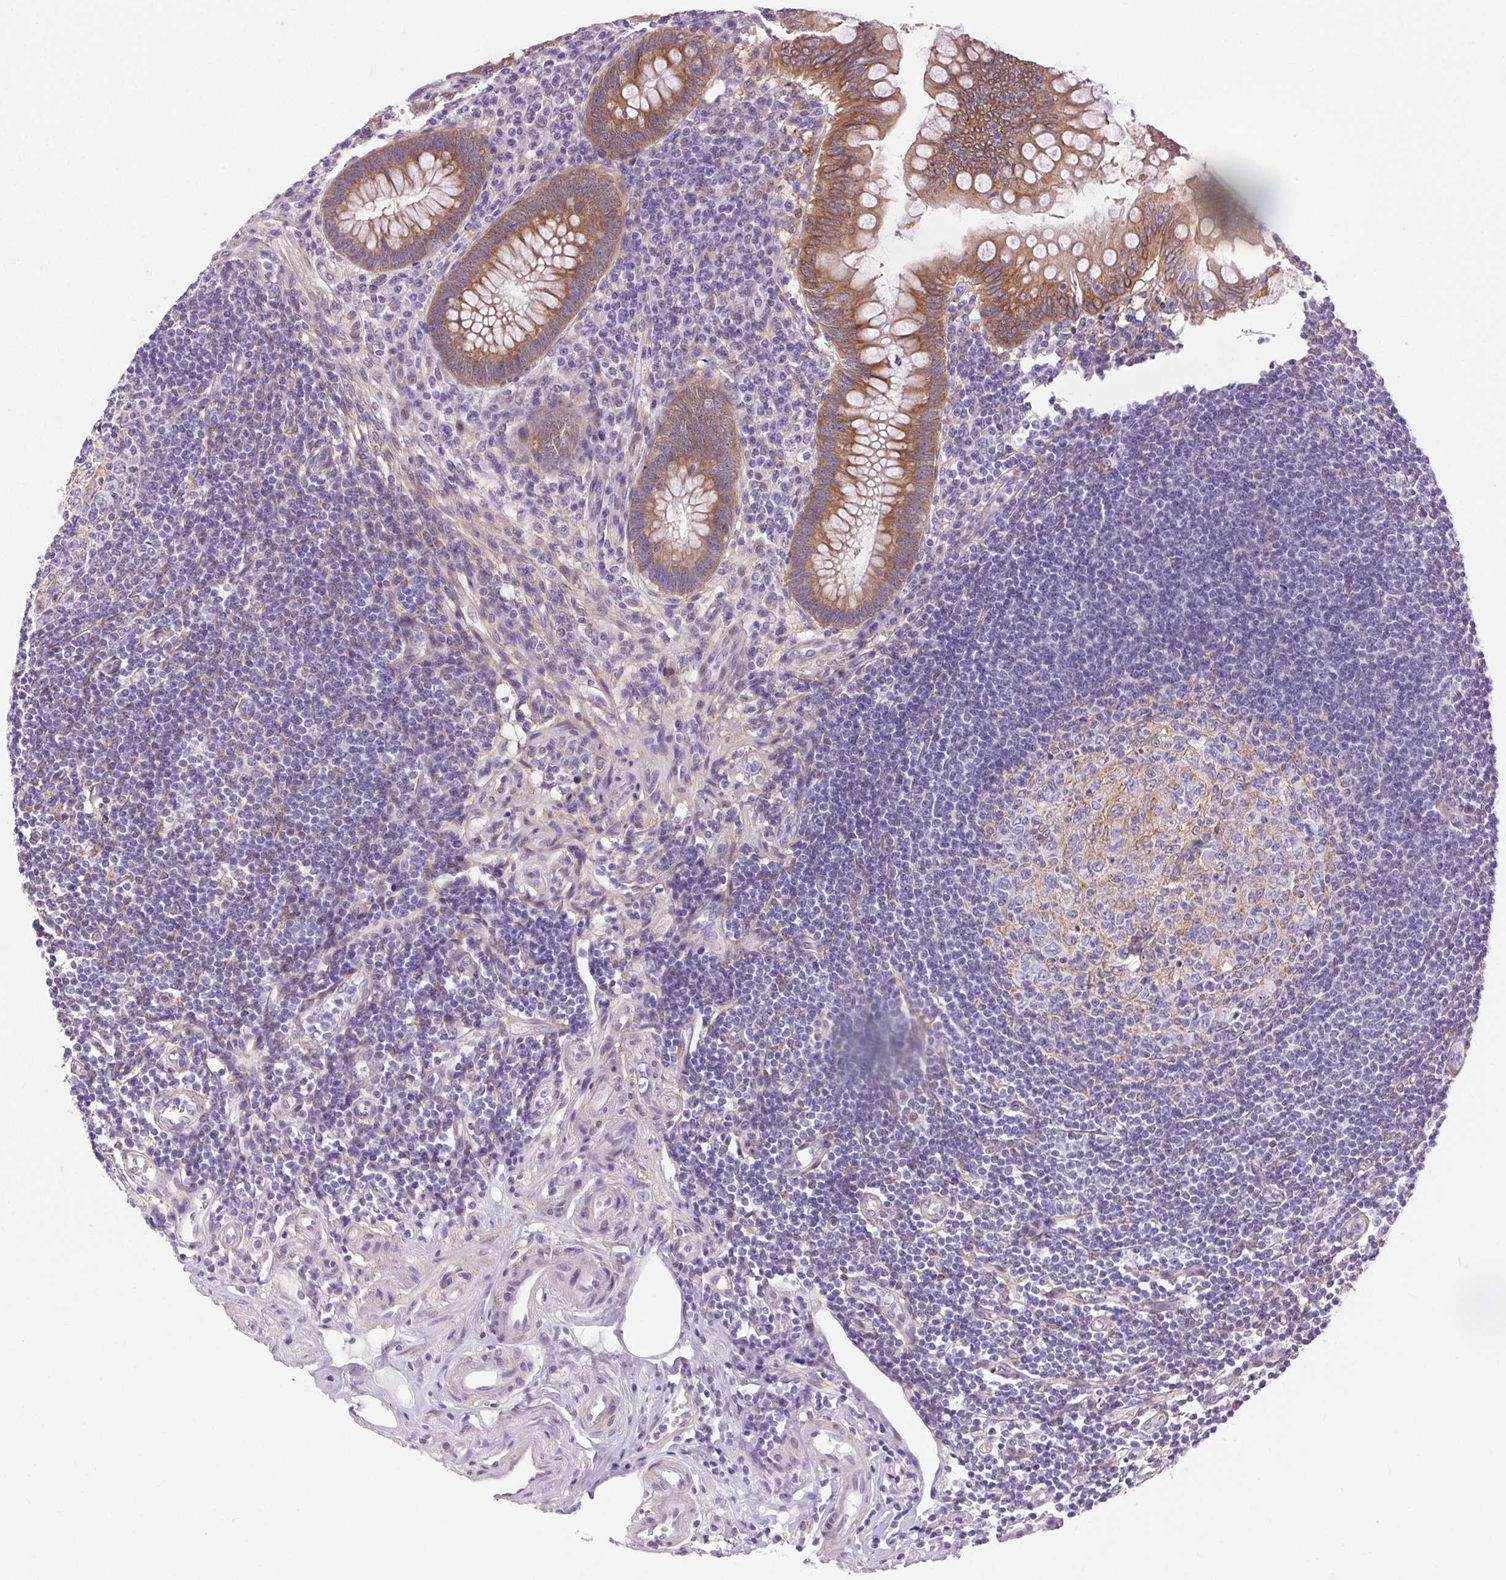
{"staining": {"intensity": "moderate", "quantity": ">75%", "location": "cytoplasmic/membranous"}, "tissue": "appendix", "cell_type": "Glandular cells", "image_type": "normal", "snomed": [{"axis": "morphology", "description": "Normal tissue, NOS"}, {"axis": "topography", "description": "Appendix"}], "caption": "There is medium levels of moderate cytoplasmic/membranous positivity in glandular cells of normal appendix, as demonstrated by immunohistochemical staining (brown color).", "gene": "SOWAHC", "patient": {"sex": "female", "age": 57}}